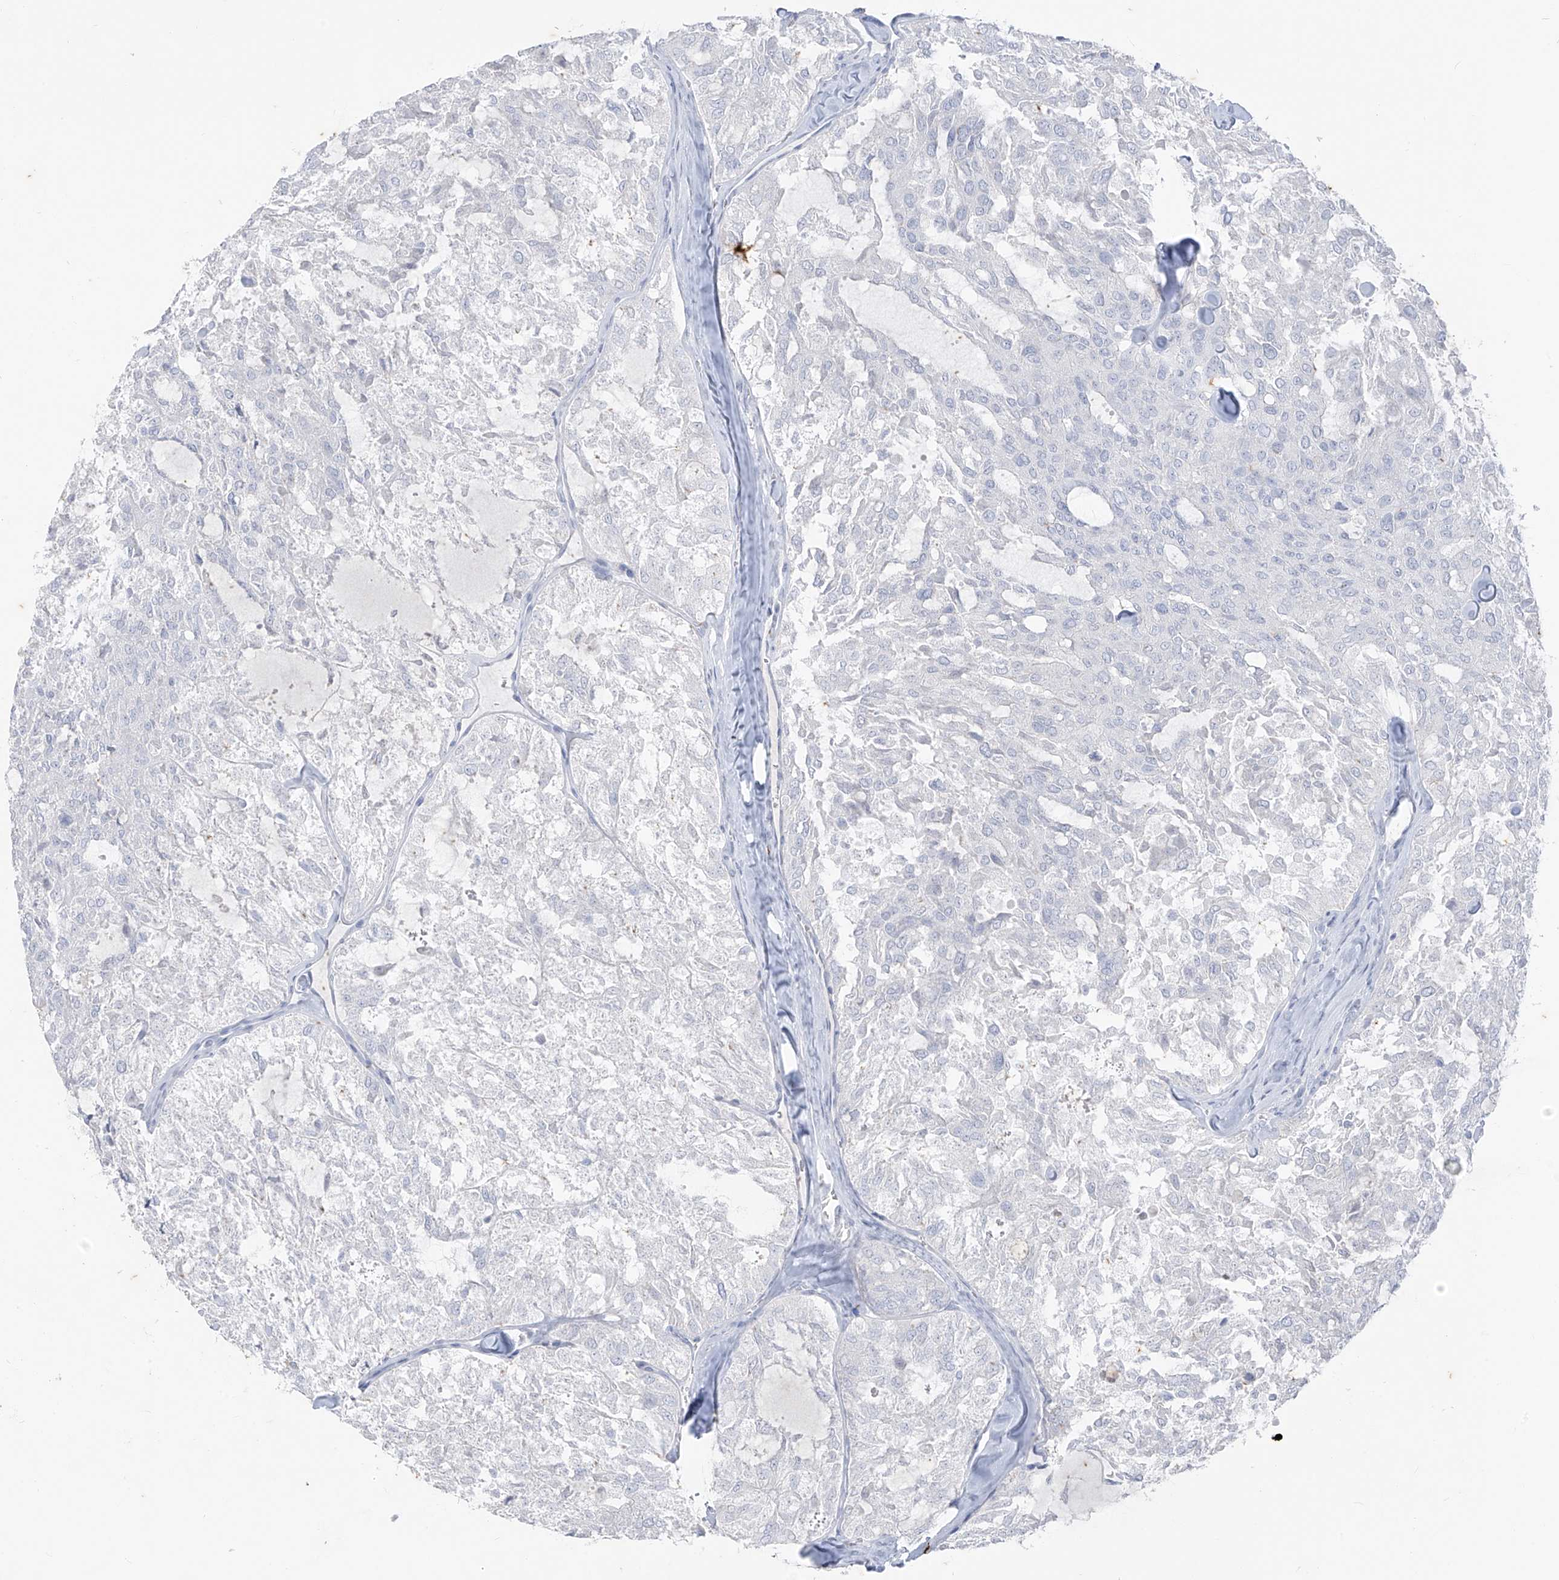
{"staining": {"intensity": "negative", "quantity": "none", "location": "none"}, "tissue": "thyroid cancer", "cell_type": "Tumor cells", "image_type": "cancer", "snomed": [{"axis": "morphology", "description": "Follicular adenoma carcinoma, NOS"}, {"axis": "topography", "description": "Thyroid gland"}], "caption": "The immunohistochemistry (IHC) micrograph has no significant staining in tumor cells of follicular adenoma carcinoma (thyroid) tissue.", "gene": "CX3CR1", "patient": {"sex": "male", "age": 75}}